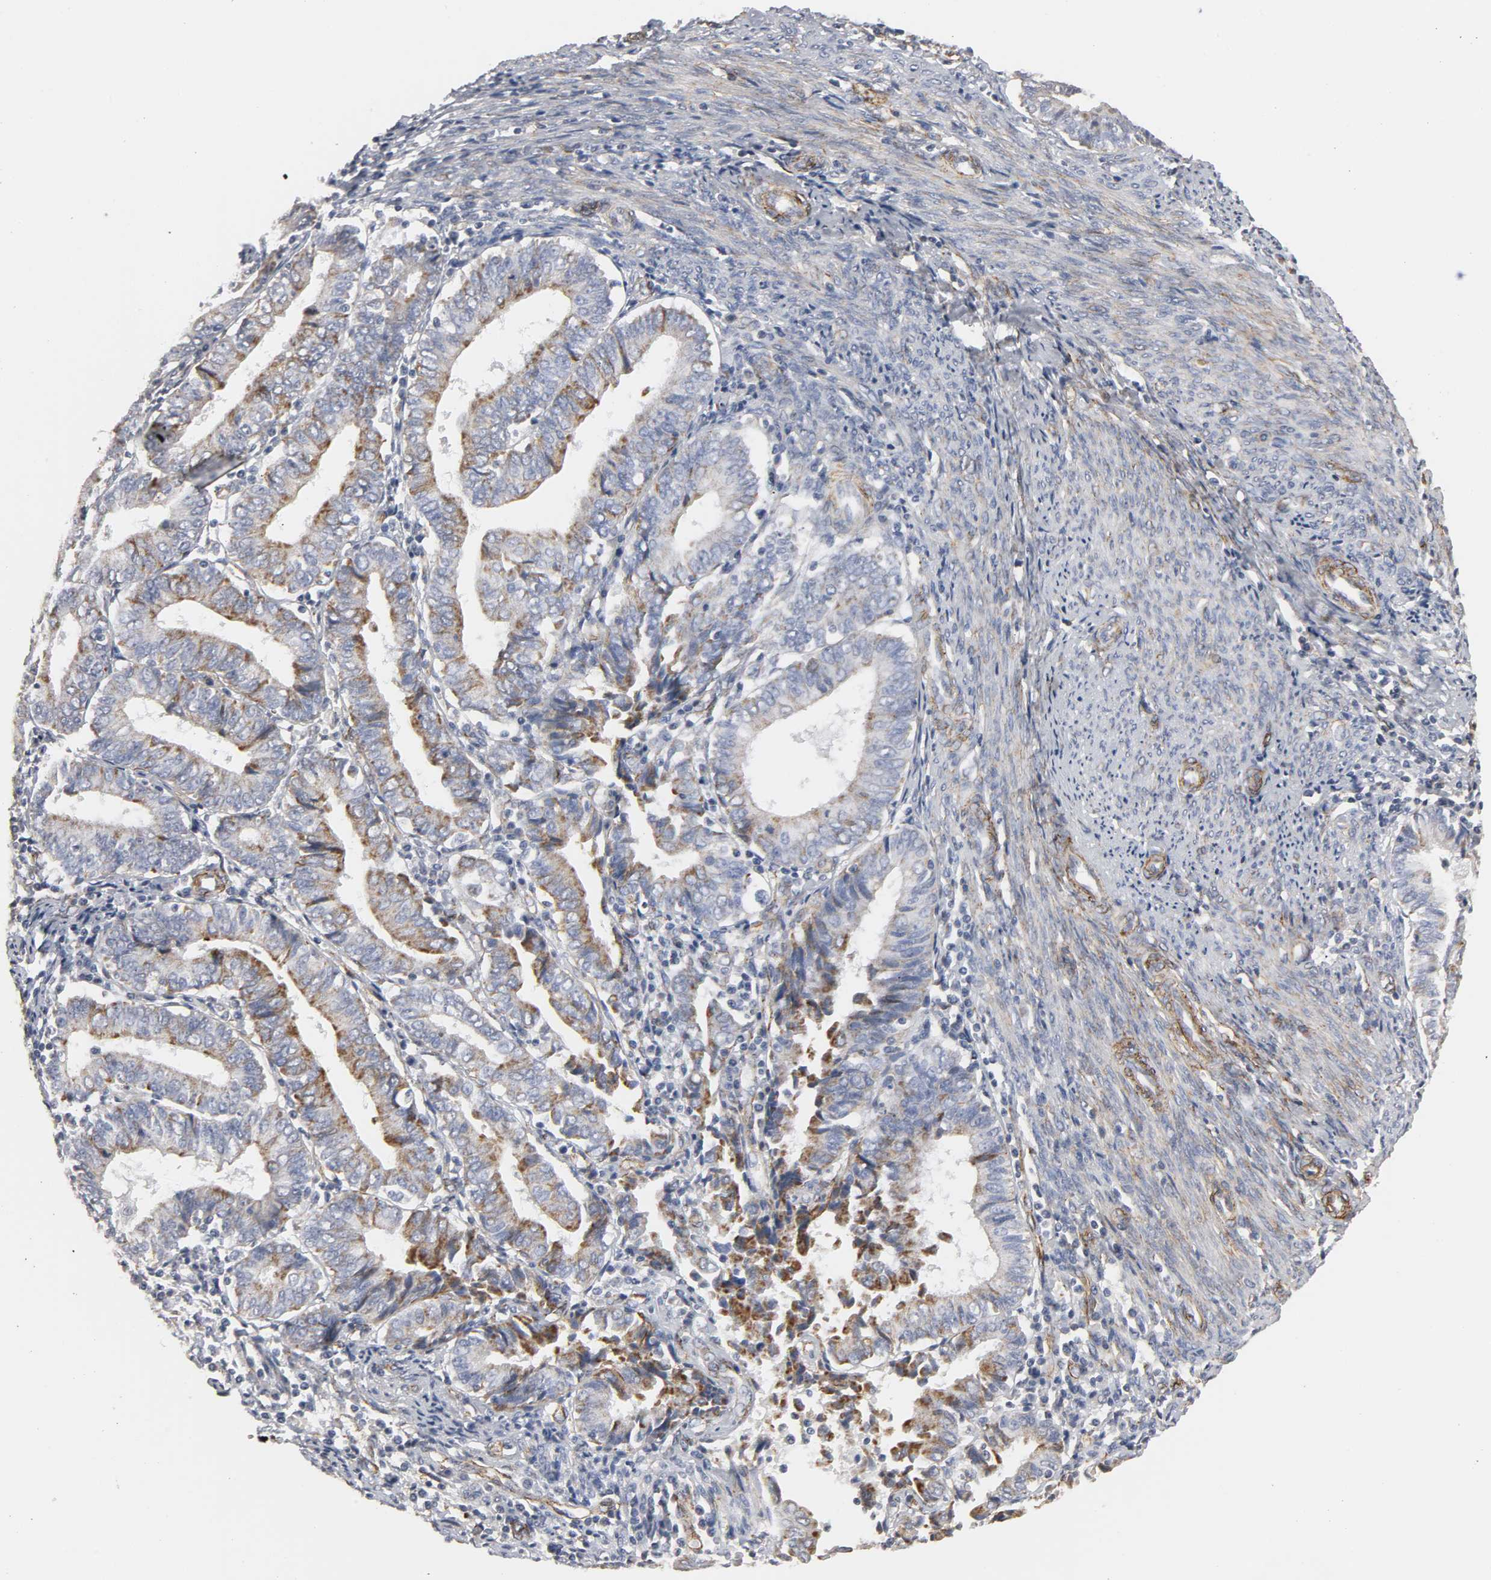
{"staining": {"intensity": "weak", "quantity": "25%-75%", "location": "cytoplasmic/membranous"}, "tissue": "endometrial cancer", "cell_type": "Tumor cells", "image_type": "cancer", "snomed": [{"axis": "morphology", "description": "Adenocarcinoma, NOS"}, {"axis": "topography", "description": "Endometrium"}], "caption": "Human endometrial adenocarcinoma stained for a protein (brown) reveals weak cytoplasmic/membranous positive expression in about 25%-75% of tumor cells.", "gene": "GNG2", "patient": {"sex": "female", "age": 75}}